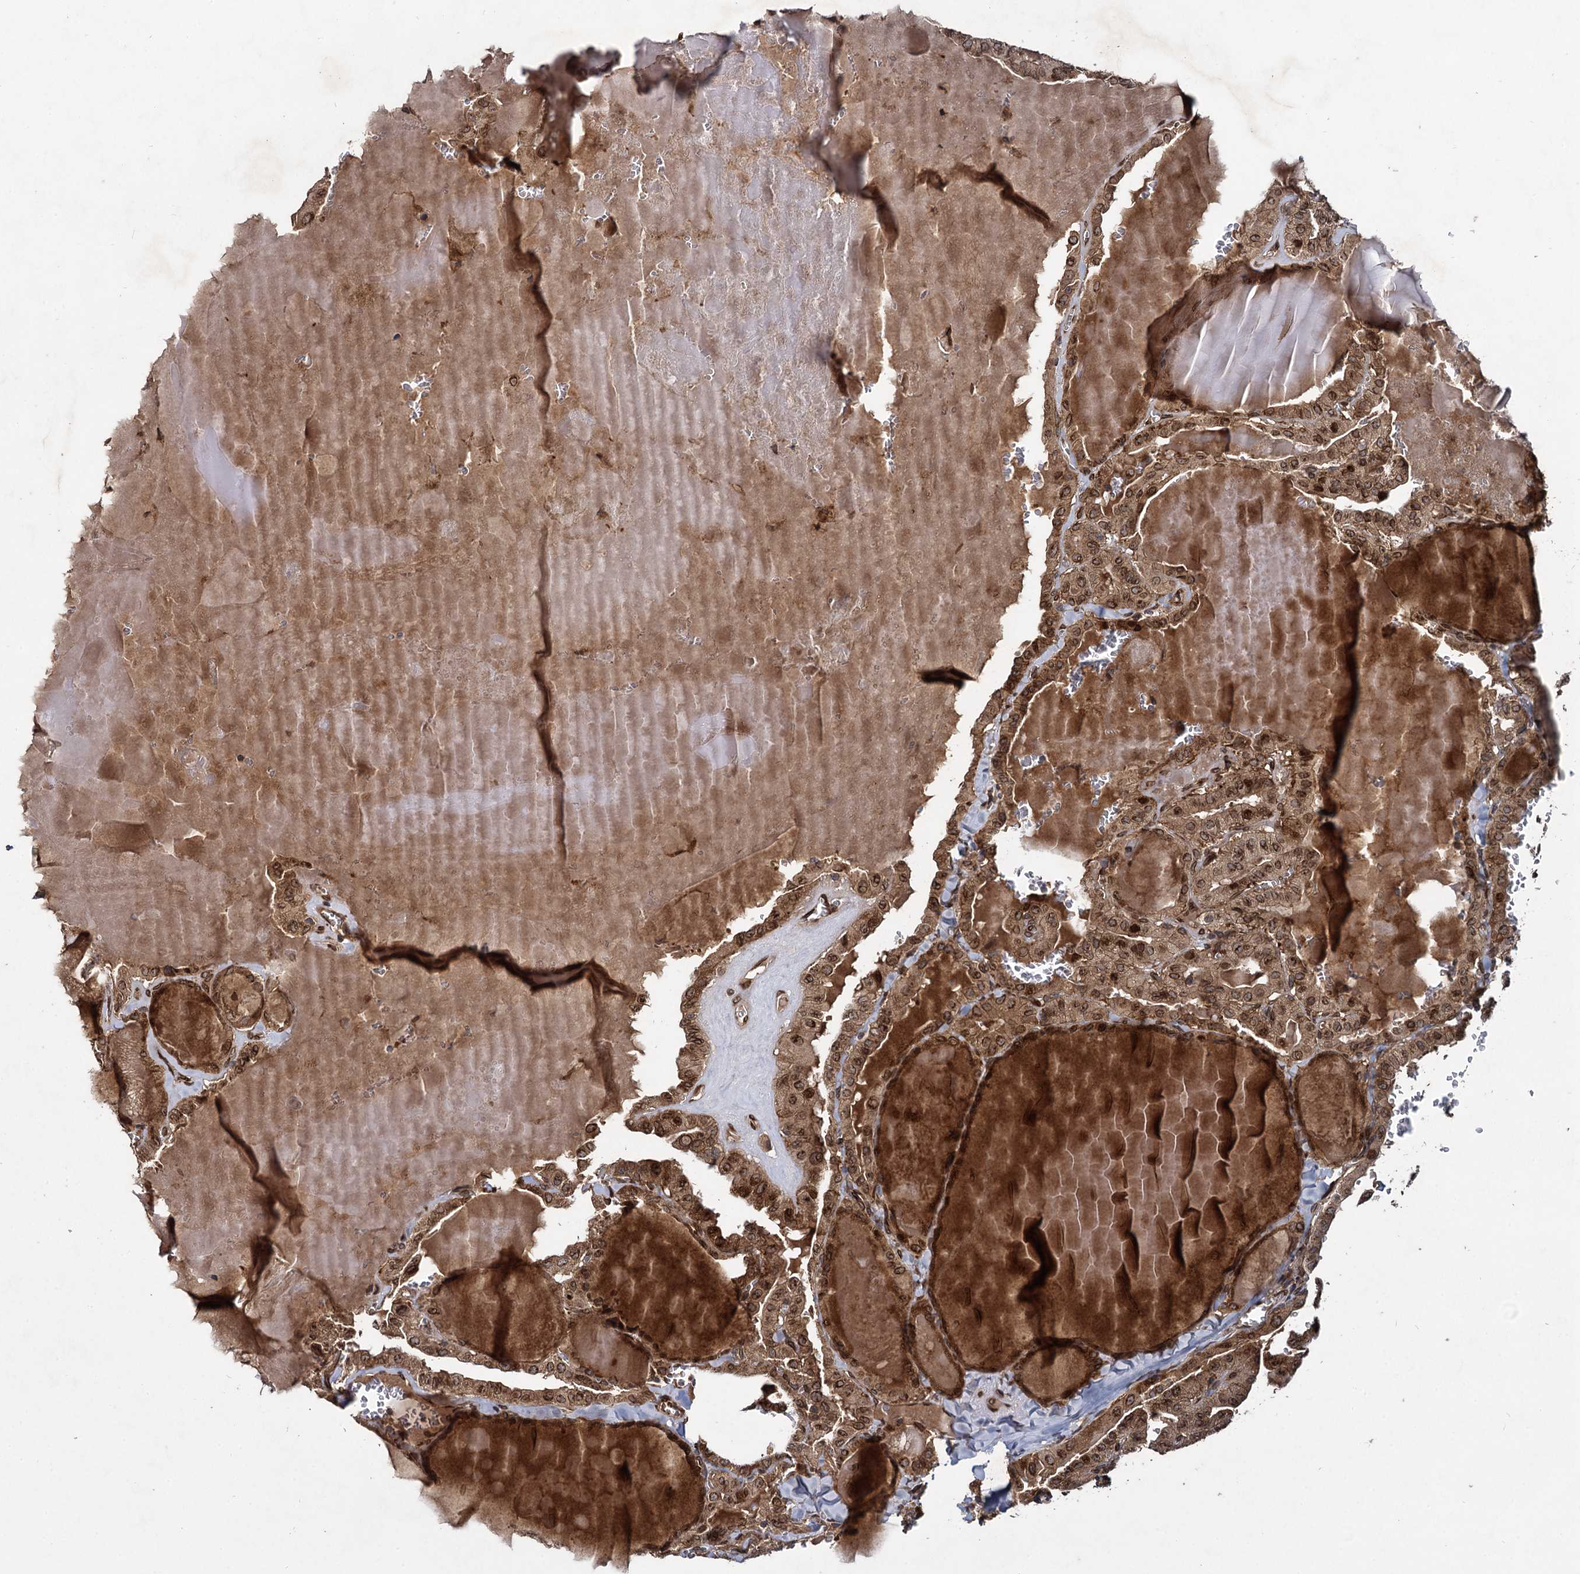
{"staining": {"intensity": "moderate", "quantity": ">75%", "location": "cytoplasmic/membranous,nuclear"}, "tissue": "thyroid cancer", "cell_type": "Tumor cells", "image_type": "cancer", "snomed": [{"axis": "morphology", "description": "Papillary adenocarcinoma, NOS"}, {"axis": "topography", "description": "Thyroid gland"}], "caption": "Moderate cytoplasmic/membranous and nuclear positivity is present in about >75% of tumor cells in thyroid papillary adenocarcinoma.", "gene": "DCP1B", "patient": {"sex": "male", "age": 52}}